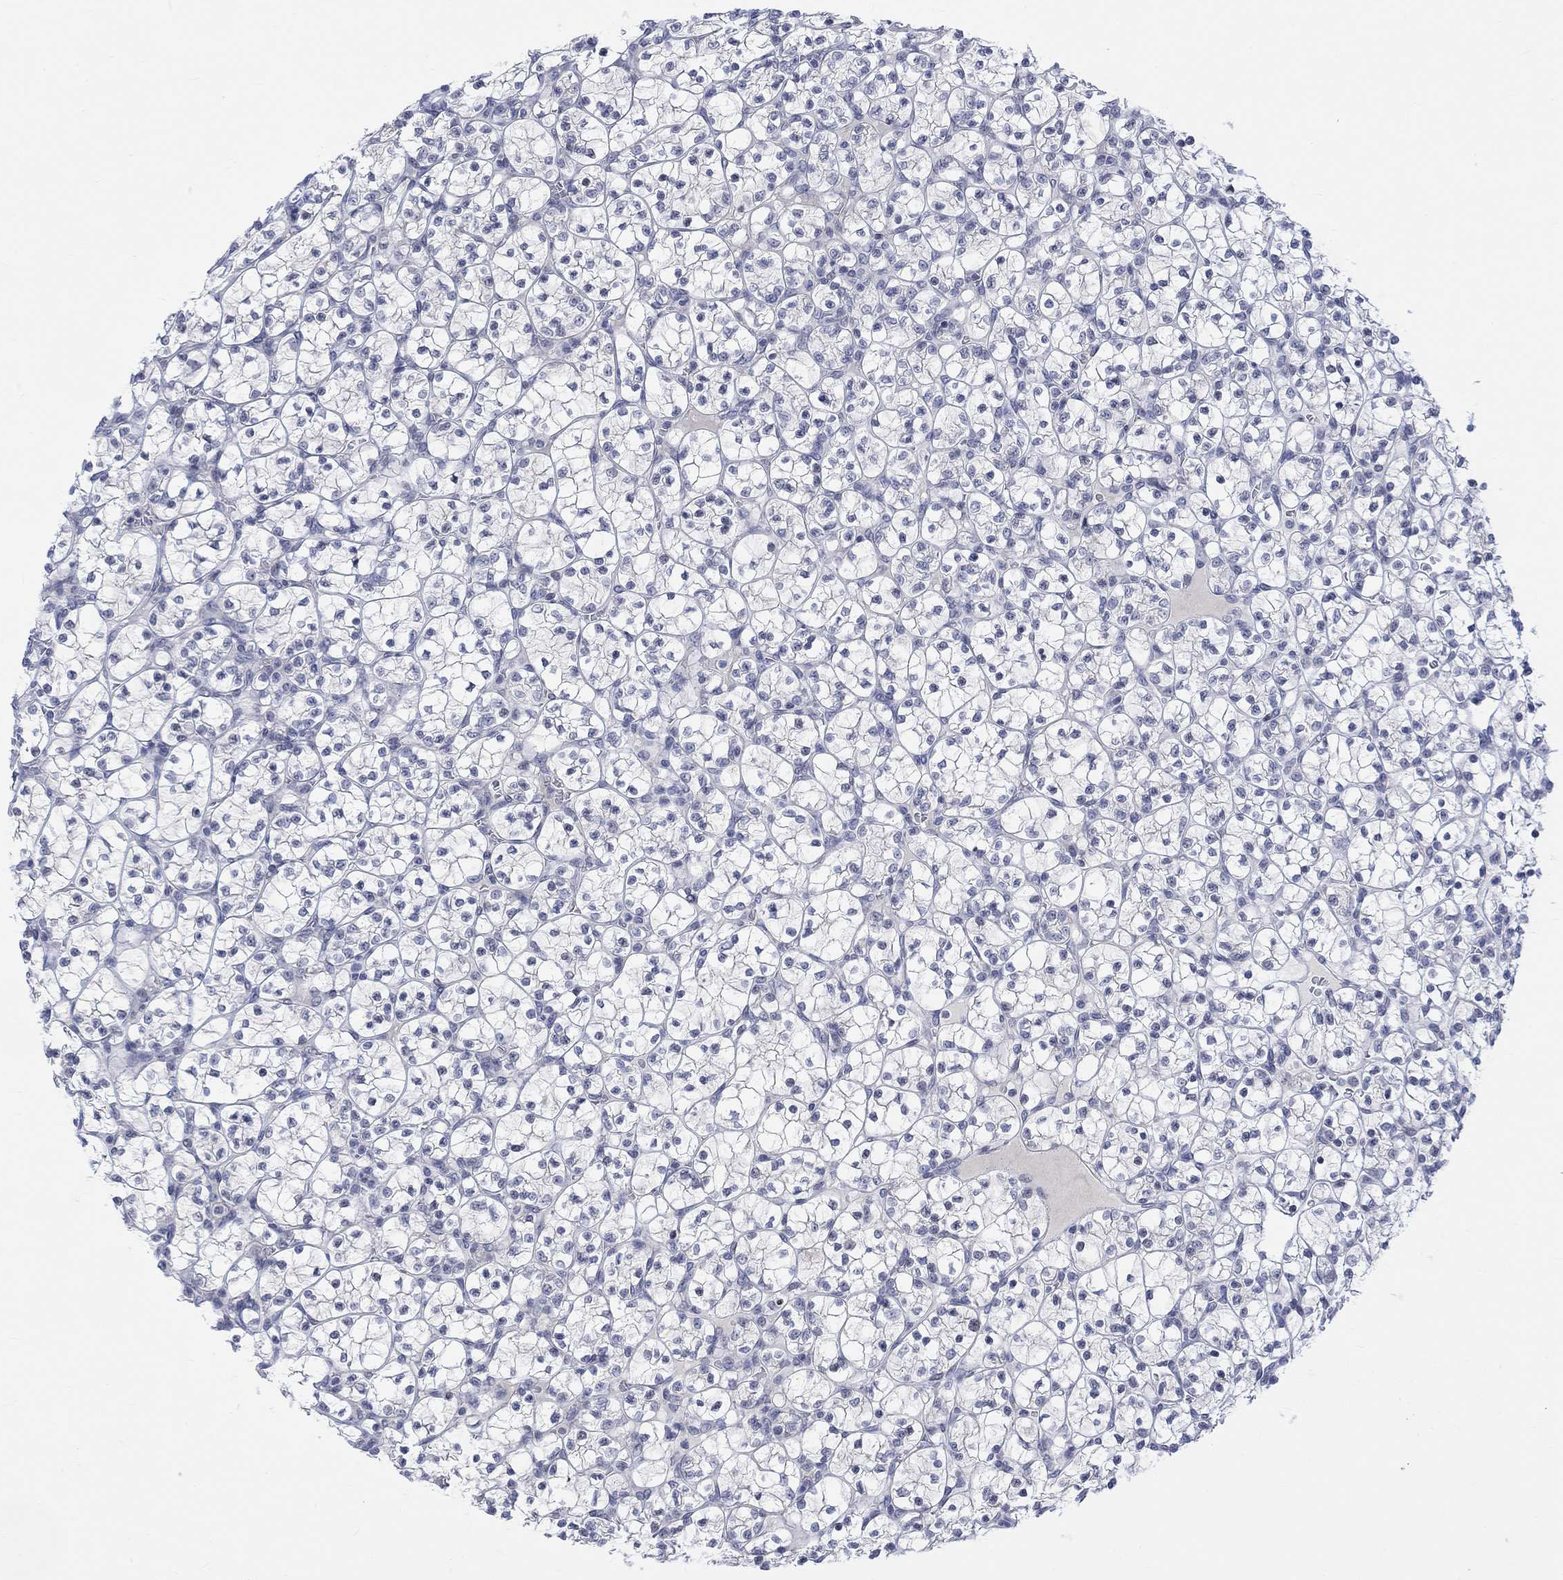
{"staining": {"intensity": "negative", "quantity": "none", "location": "none"}, "tissue": "renal cancer", "cell_type": "Tumor cells", "image_type": "cancer", "snomed": [{"axis": "morphology", "description": "Adenocarcinoma, NOS"}, {"axis": "topography", "description": "Kidney"}], "caption": "A high-resolution photomicrograph shows immunohistochemistry (IHC) staining of renal cancer (adenocarcinoma), which demonstrates no significant staining in tumor cells.", "gene": "DCX", "patient": {"sex": "female", "age": 89}}